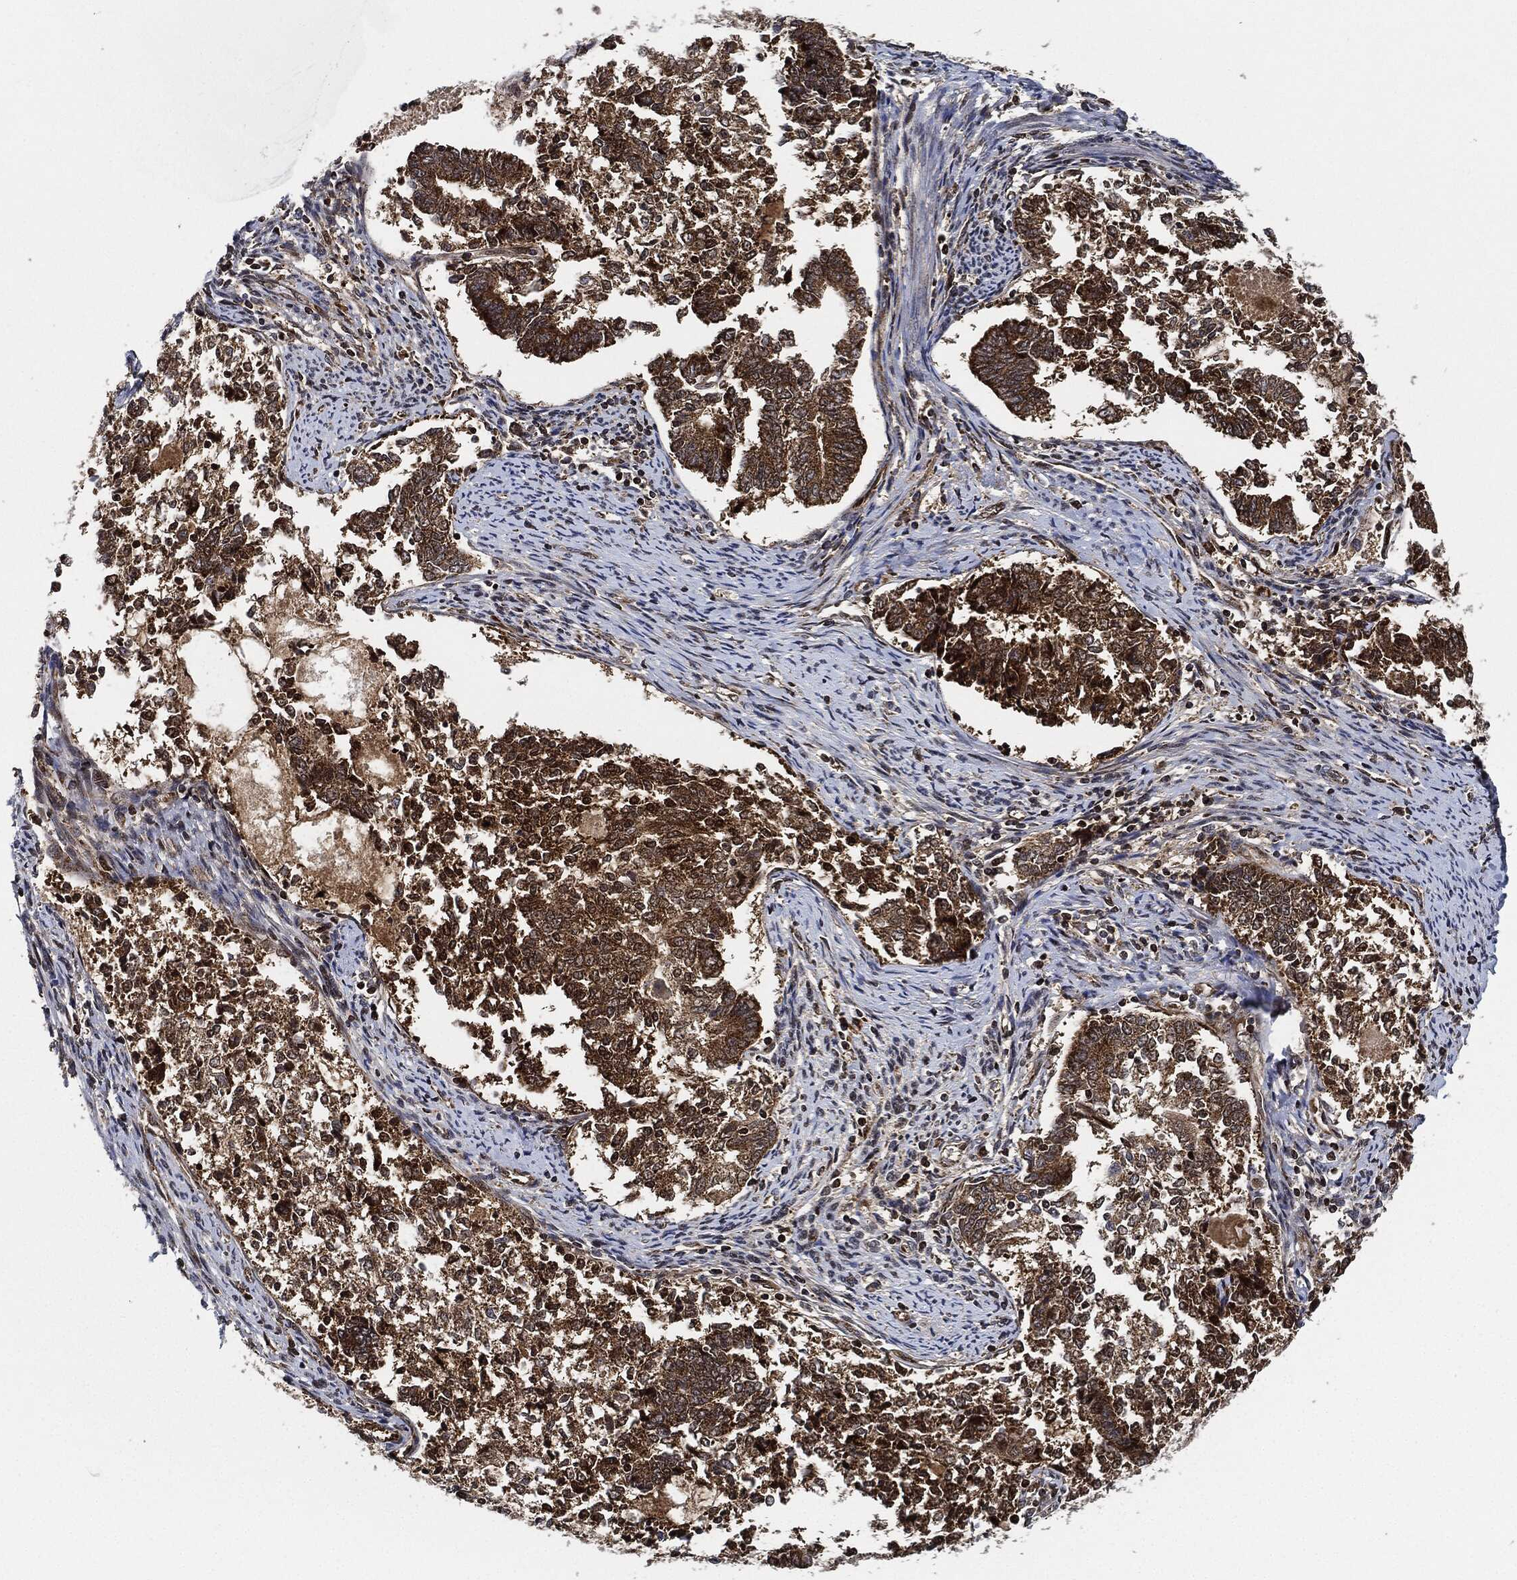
{"staining": {"intensity": "strong", "quantity": ">75%", "location": "cytoplasmic/membranous"}, "tissue": "endometrial cancer", "cell_type": "Tumor cells", "image_type": "cancer", "snomed": [{"axis": "morphology", "description": "Adenocarcinoma, NOS"}, {"axis": "topography", "description": "Endometrium"}], "caption": "Endometrial cancer was stained to show a protein in brown. There is high levels of strong cytoplasmic/membranous positivity in approximately >75% of tumor cells.", "gene": "RNASEL", "patient": {"sex": "female", "age": 65}}